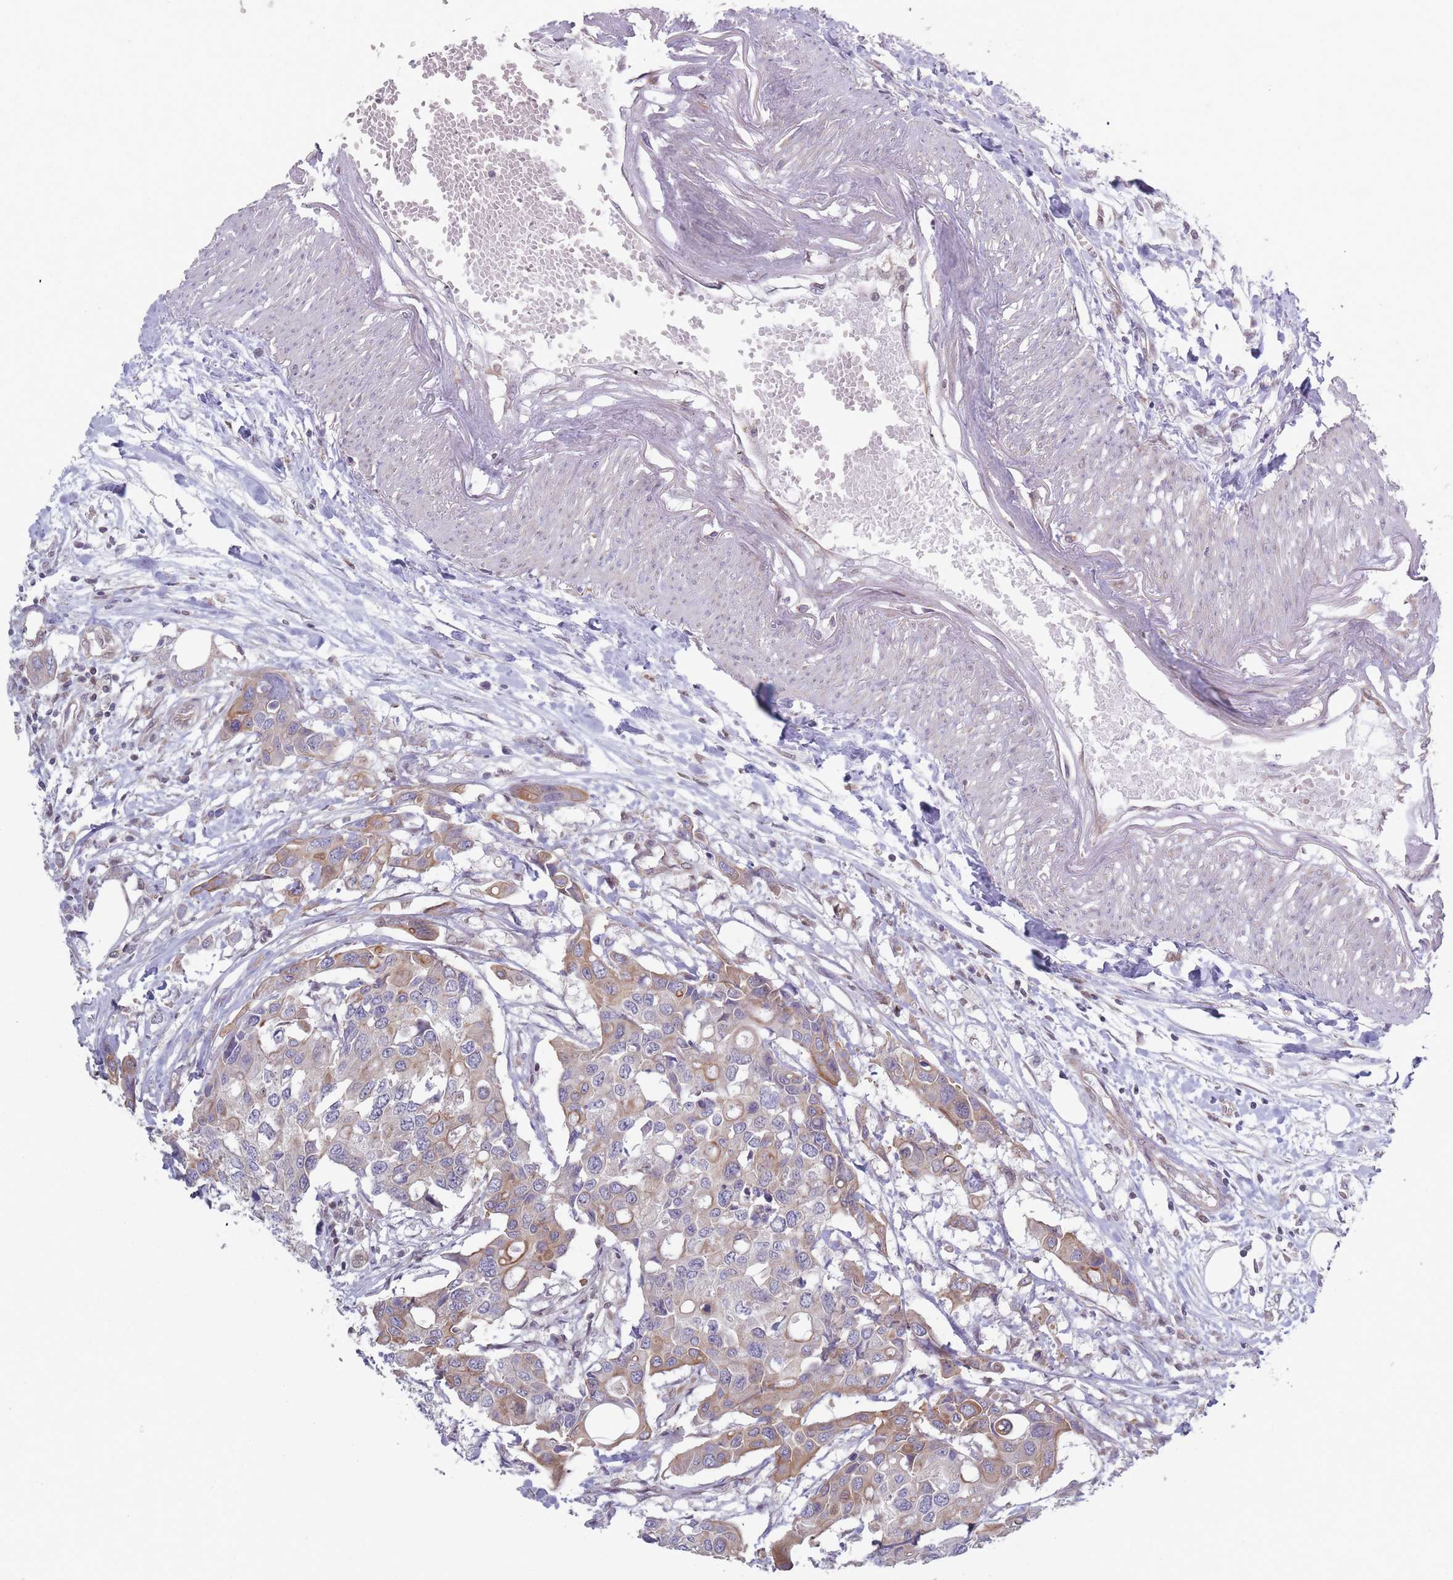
{"staining": {"intensity": "moderate", "quantity": "25%-75%", "location": "cytoplasmic/membranous"}, "tissue": "colorectal cancer", "cell_type": "Tumor cells", "image_type": "cancer", "snomed": [{"axis": "morphology", "description": "Adenocarcinoma, NOS"}, {"axis": "topography", "description": "Colon"}], "caption": "The image demonstrates immunohistochemical staining of colorectal adenocarcinoma. There is moderate cytoplasmic/membranous staining is present in about 25%-75% of tumor cells.", "gene": "VRK2", "patient": {"sex": "male", "age": 77}}